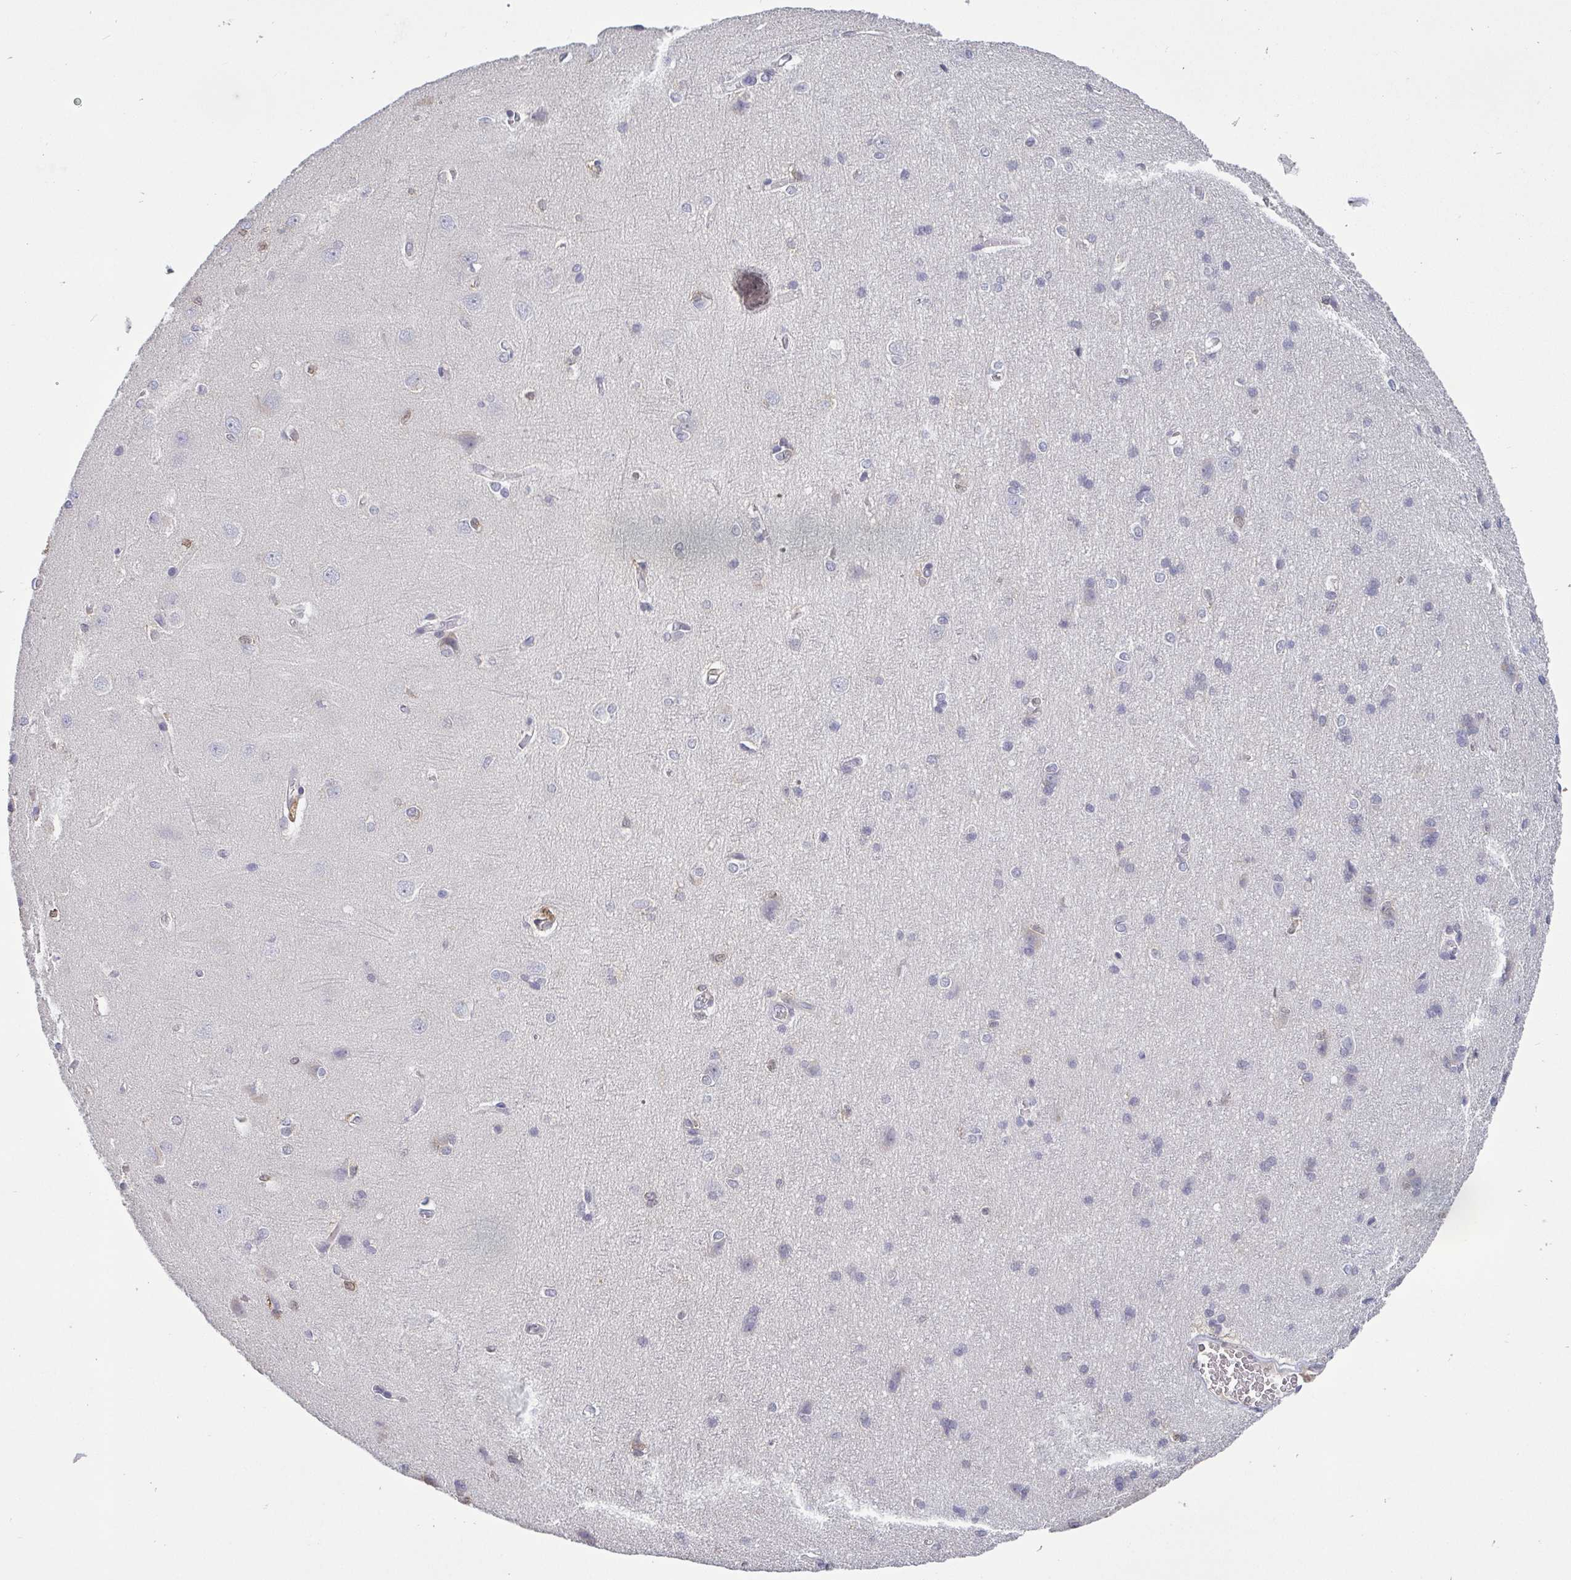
{"staining": {"intensity": "negative", "quantity": "none", "location": "none"}, "tissue": "cerebral cortex", "cell_type": "Endothelial cells", "image_type": "normal", "snomed": [{"axis": "morphology", "description": "Normal tissue, NOS"}, {"axis": "topography", "description": "Cerebral cortex"}], "caption": "The histopathology image exhibits no staining of endothelial cells in benign cerebral cortex.", "gene": "IDH1", "patient": {"sex": "male", "age": 37}}